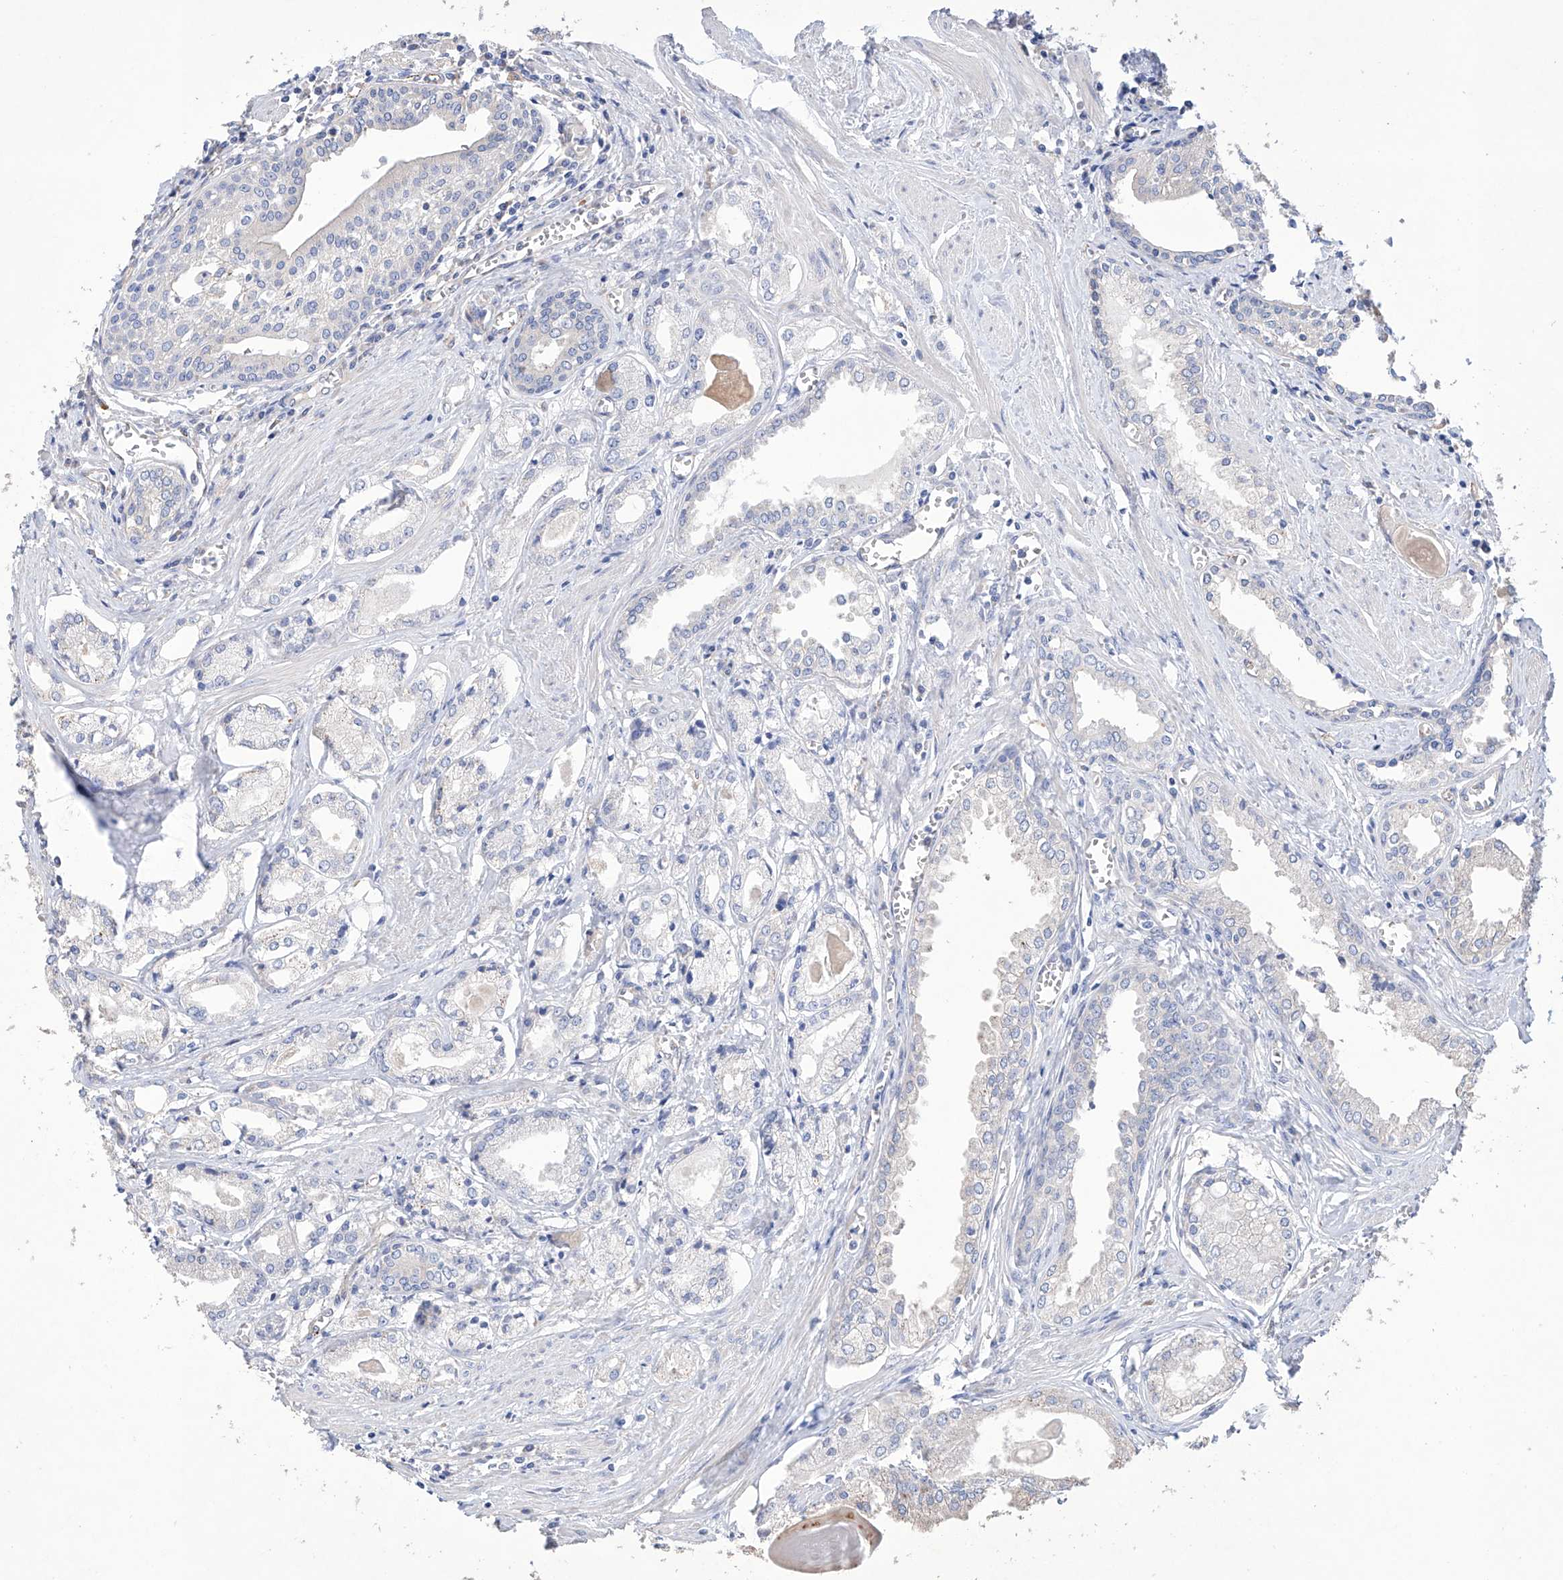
{"staining": {"intensity": "negative", "quantity": "none", "location": "none"}, "tissue": "prostate cancer", "cell_type": "Tumor cells", "image_type": "cancer", "snomed": [{"axis": "morphology", "description": "Adenocarcinoma, Low grade"}, {"axis": "topography", "description": "Prostate"}], "caption": "The photomicrograph exhibits no significant positivity in tumor cells of prostate cancer (adenocarcinoma (low-grade)).", "gene": "AFG1L", "patient": {"sex": "male", "age": 60}}